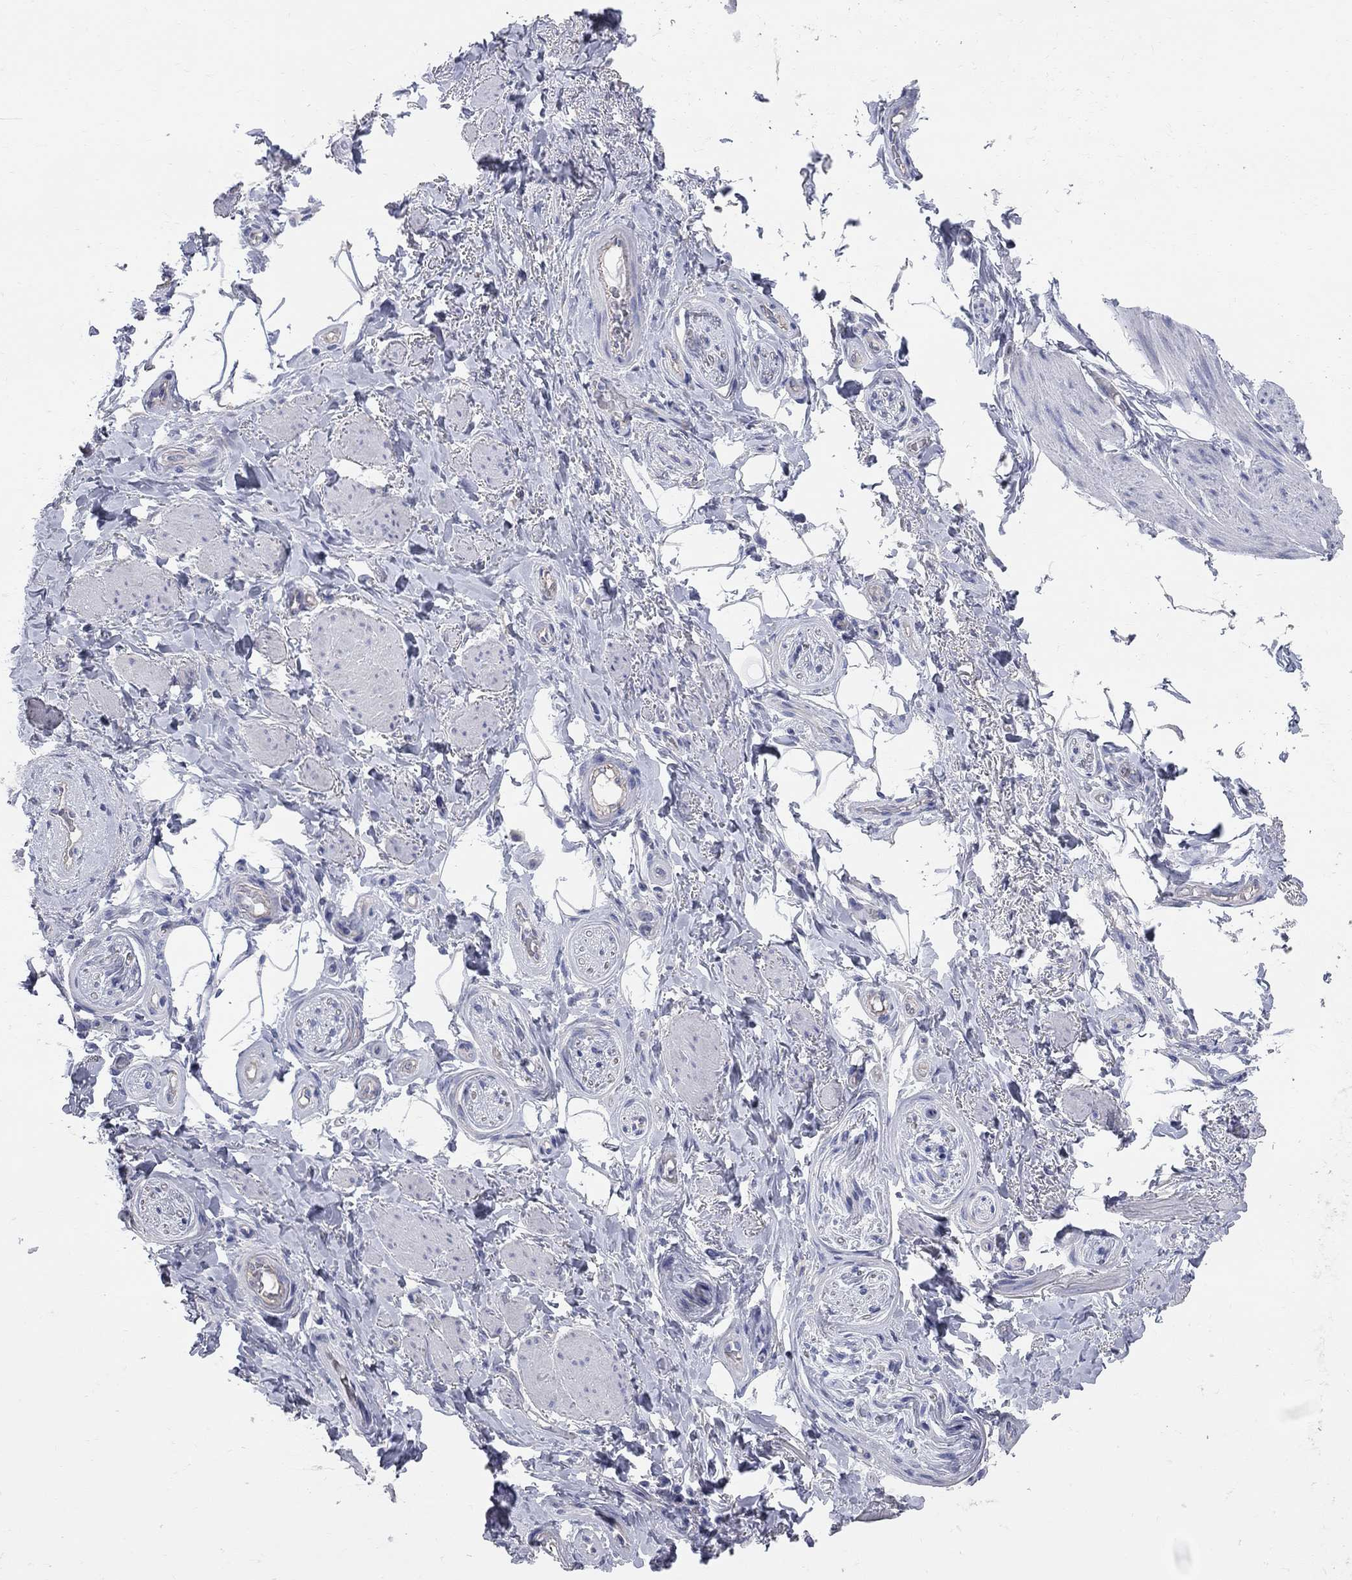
{"staining": {"intensity": "negative", "quantity": "none", "location": "none"}, "tissue": "adipose tissue", "cell_type": "Adipocytes", "image_type": "normal", "snomed": [{"axis": "morphology", "description": "Normal tissue, NOS"}, {"axis": "topography", "description": "Skeletal muscle"}, {"axis": "topography", "description": "Anal"}, {"axis": "topography", "description": "Peripheral nerve tissue"}], "caption": "High power microscopy histopathology image of an immunohistochemistry photomicrograph of unremarkable adipose tissue, revealing no significant positivity in adipocytes.", "gene": "AOX1", "patient": {"sex": "male", "age": 53}}